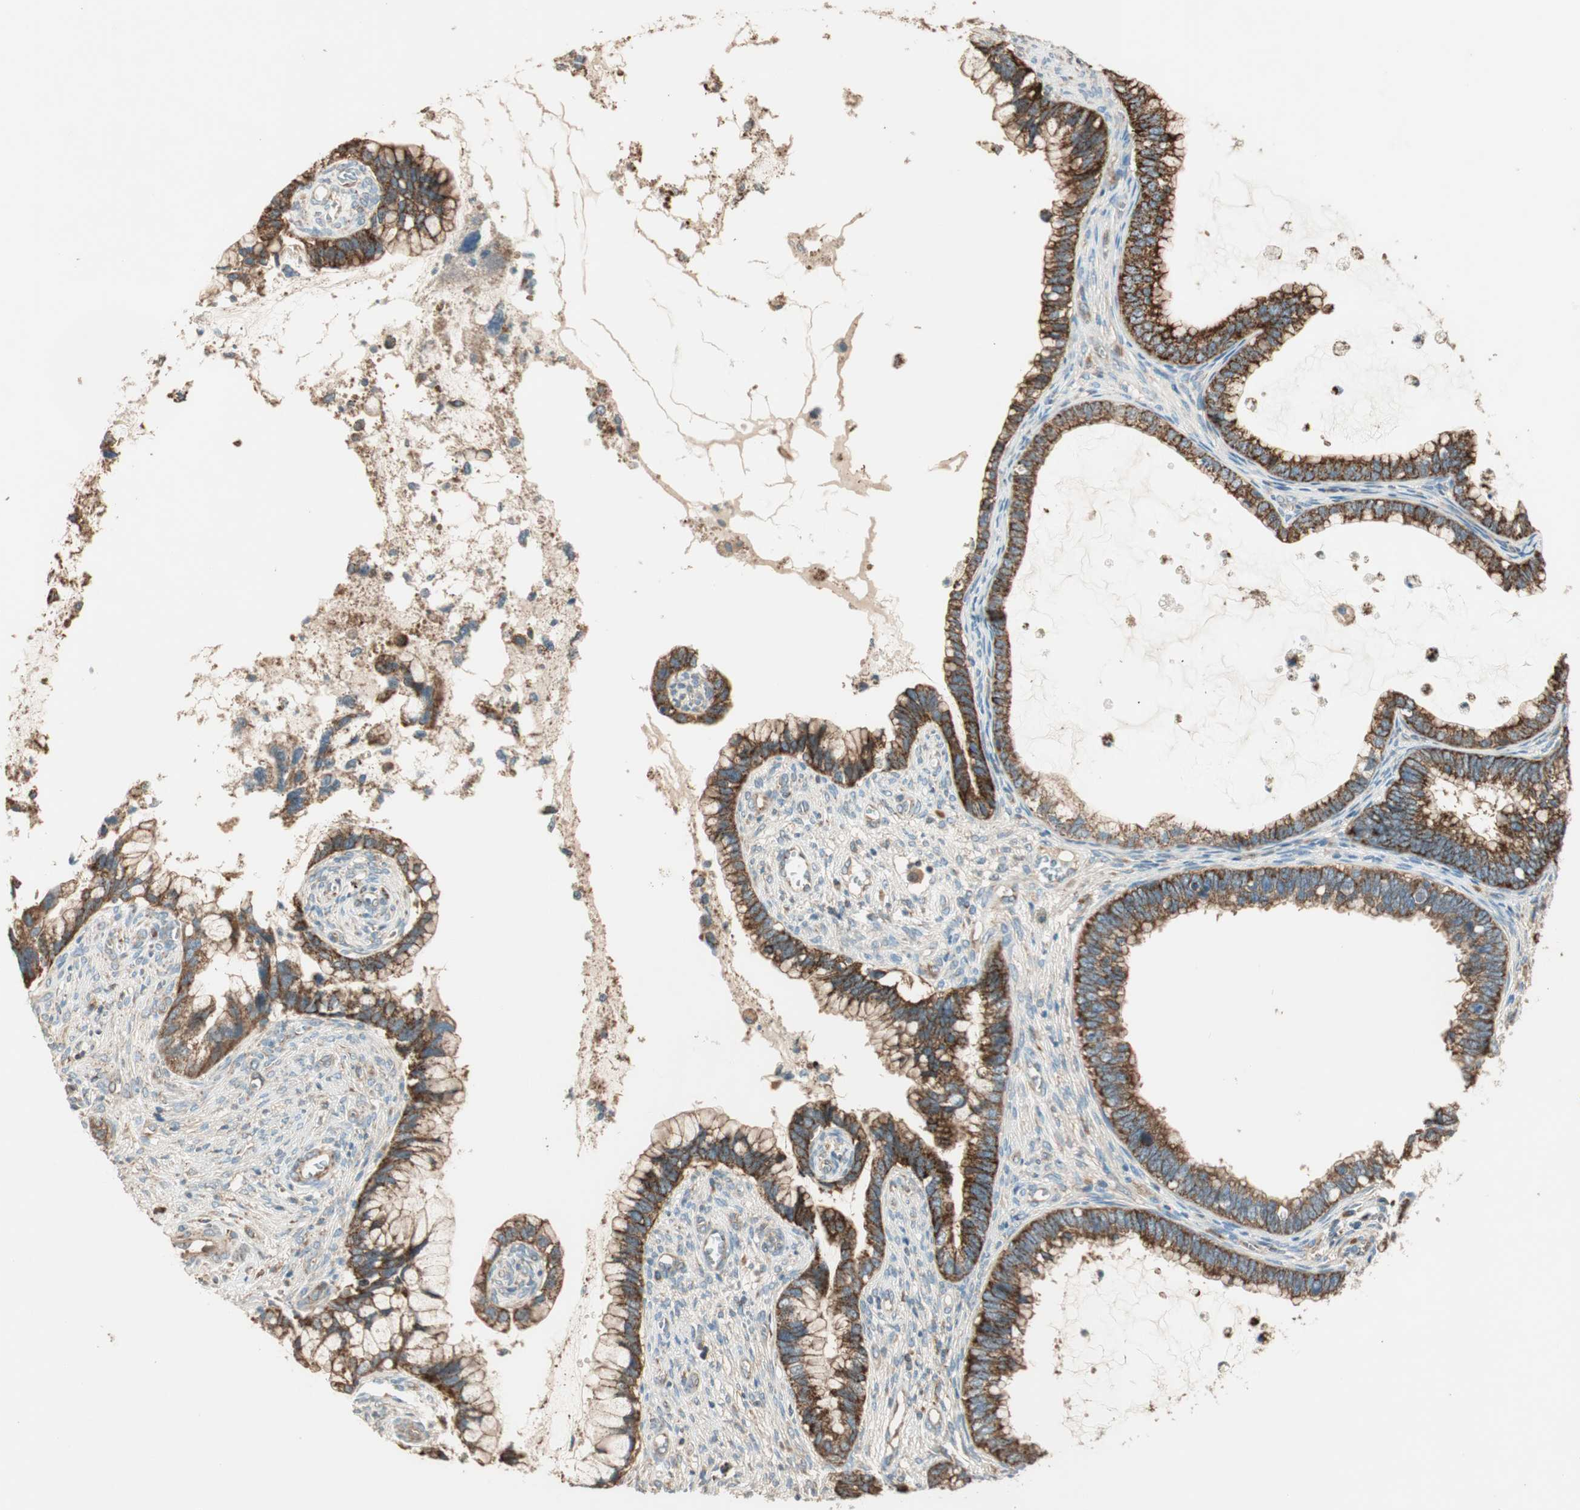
{"staining": {"intensity": "strong", "quantity": ">75%", "location": "cytoplasmic/membranous"}, "tissue": "cervical cancer", "cell_type": "Tumor cells", "image_type": "cancer", "snomed": [{"axis": "morphology", "description": "Adenocarcinoma, NOS"}, {"axis": "topography", "description": "Cervix"}], "caption": "Protein expression analysis of cervical adenocarcinoma reveals strong cytoplasmic/membranous expression in about >75% of tumor cells.", "gene": "CC2D1A", "patient": {"sex": "female", "age": 44}}